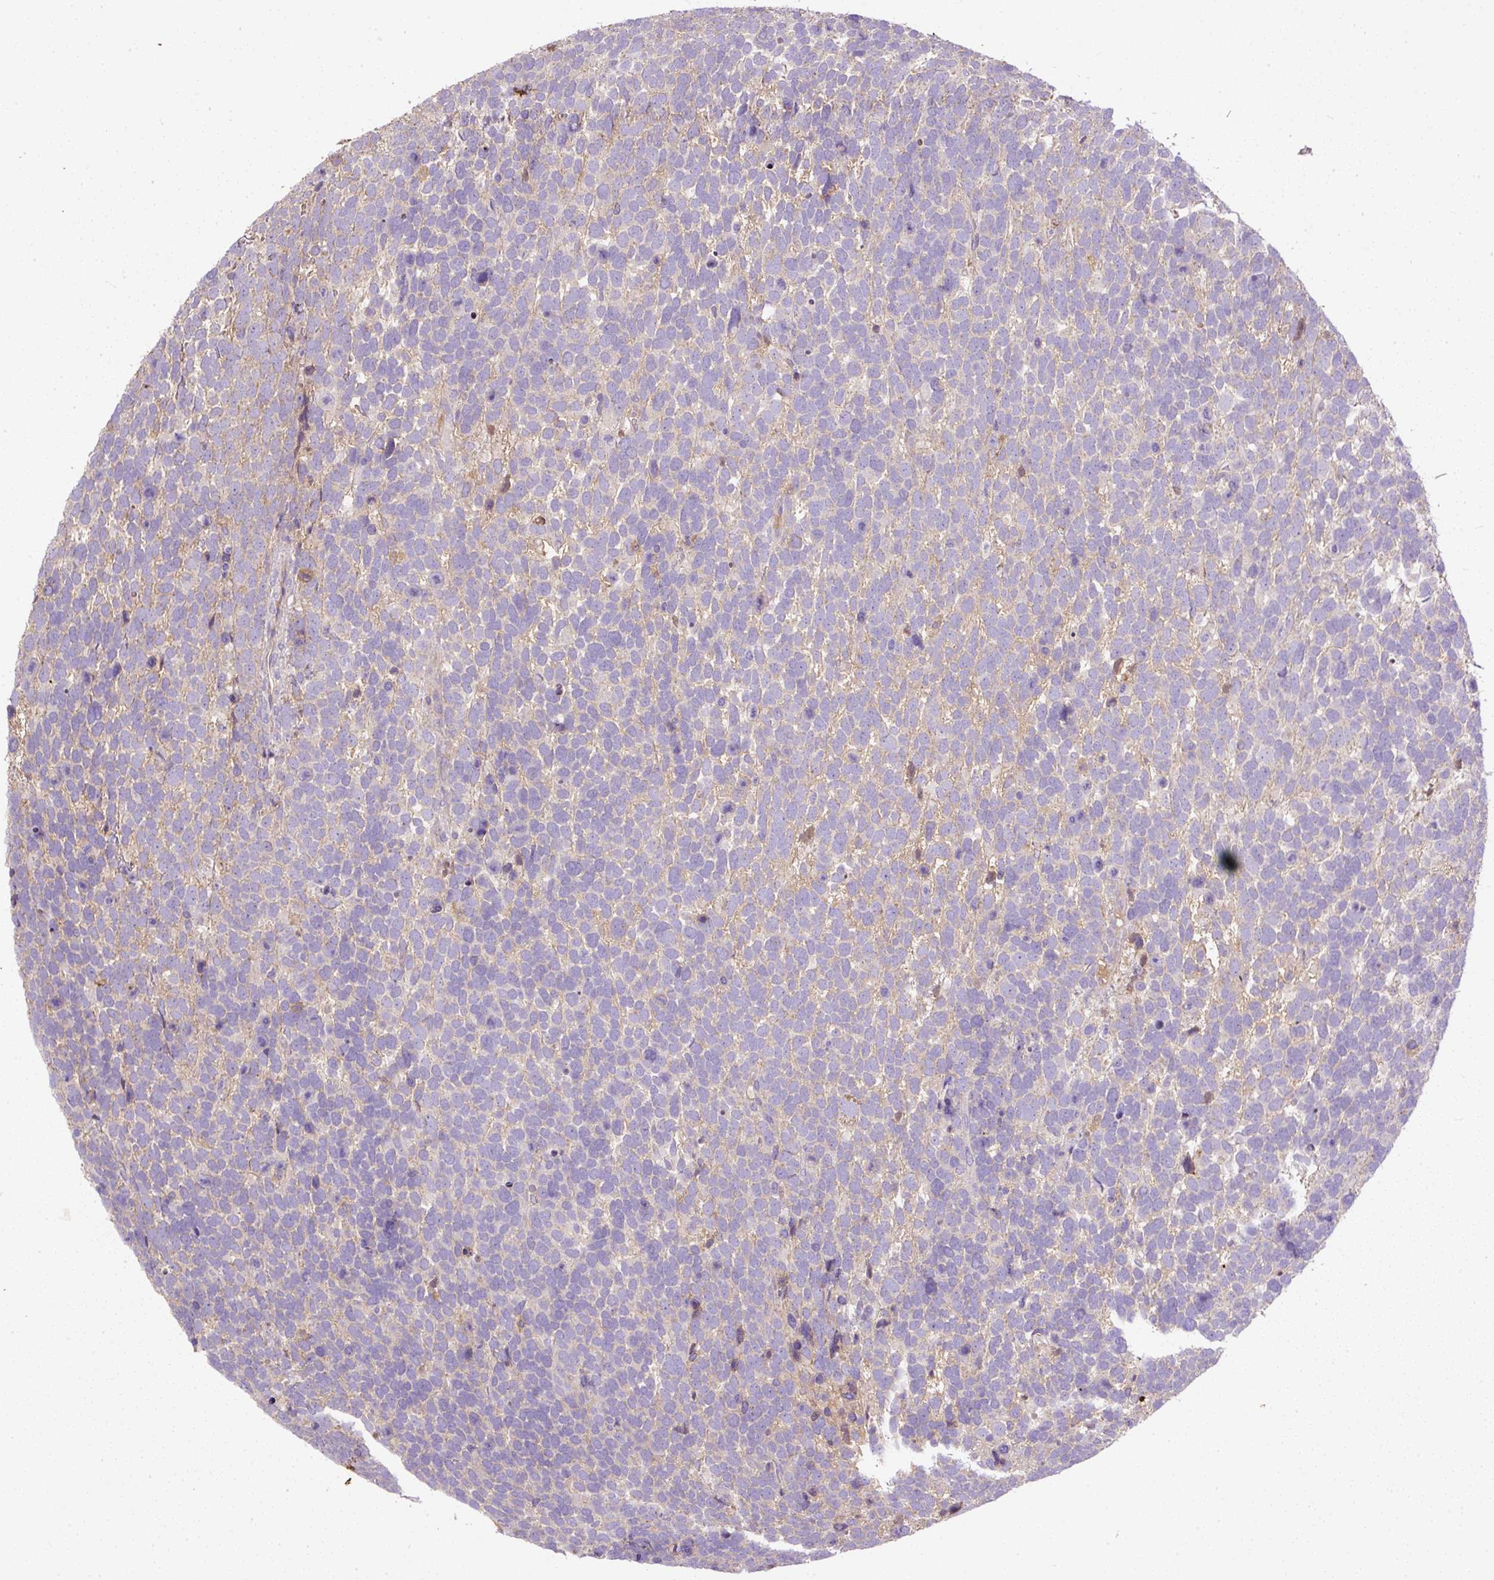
{"staining": {"intensity": "negative", "quantity": "none", "location": "none"}, "tissue": "urothelial cancer", "cell_type": "Tumor cells", "image_type": "cancer", "snomed": [{"axis": "morphology", "description": "Urothelial carcinoma, High grade"}, {"axis": "topography", "description": "Urinary bladder"}], "caption": "Protein analysis of urothelial cancer exhibits no significant positivity in tumor cells.", "gene": "DAPK1", "patient": {"sex": "female", "age": 82}}